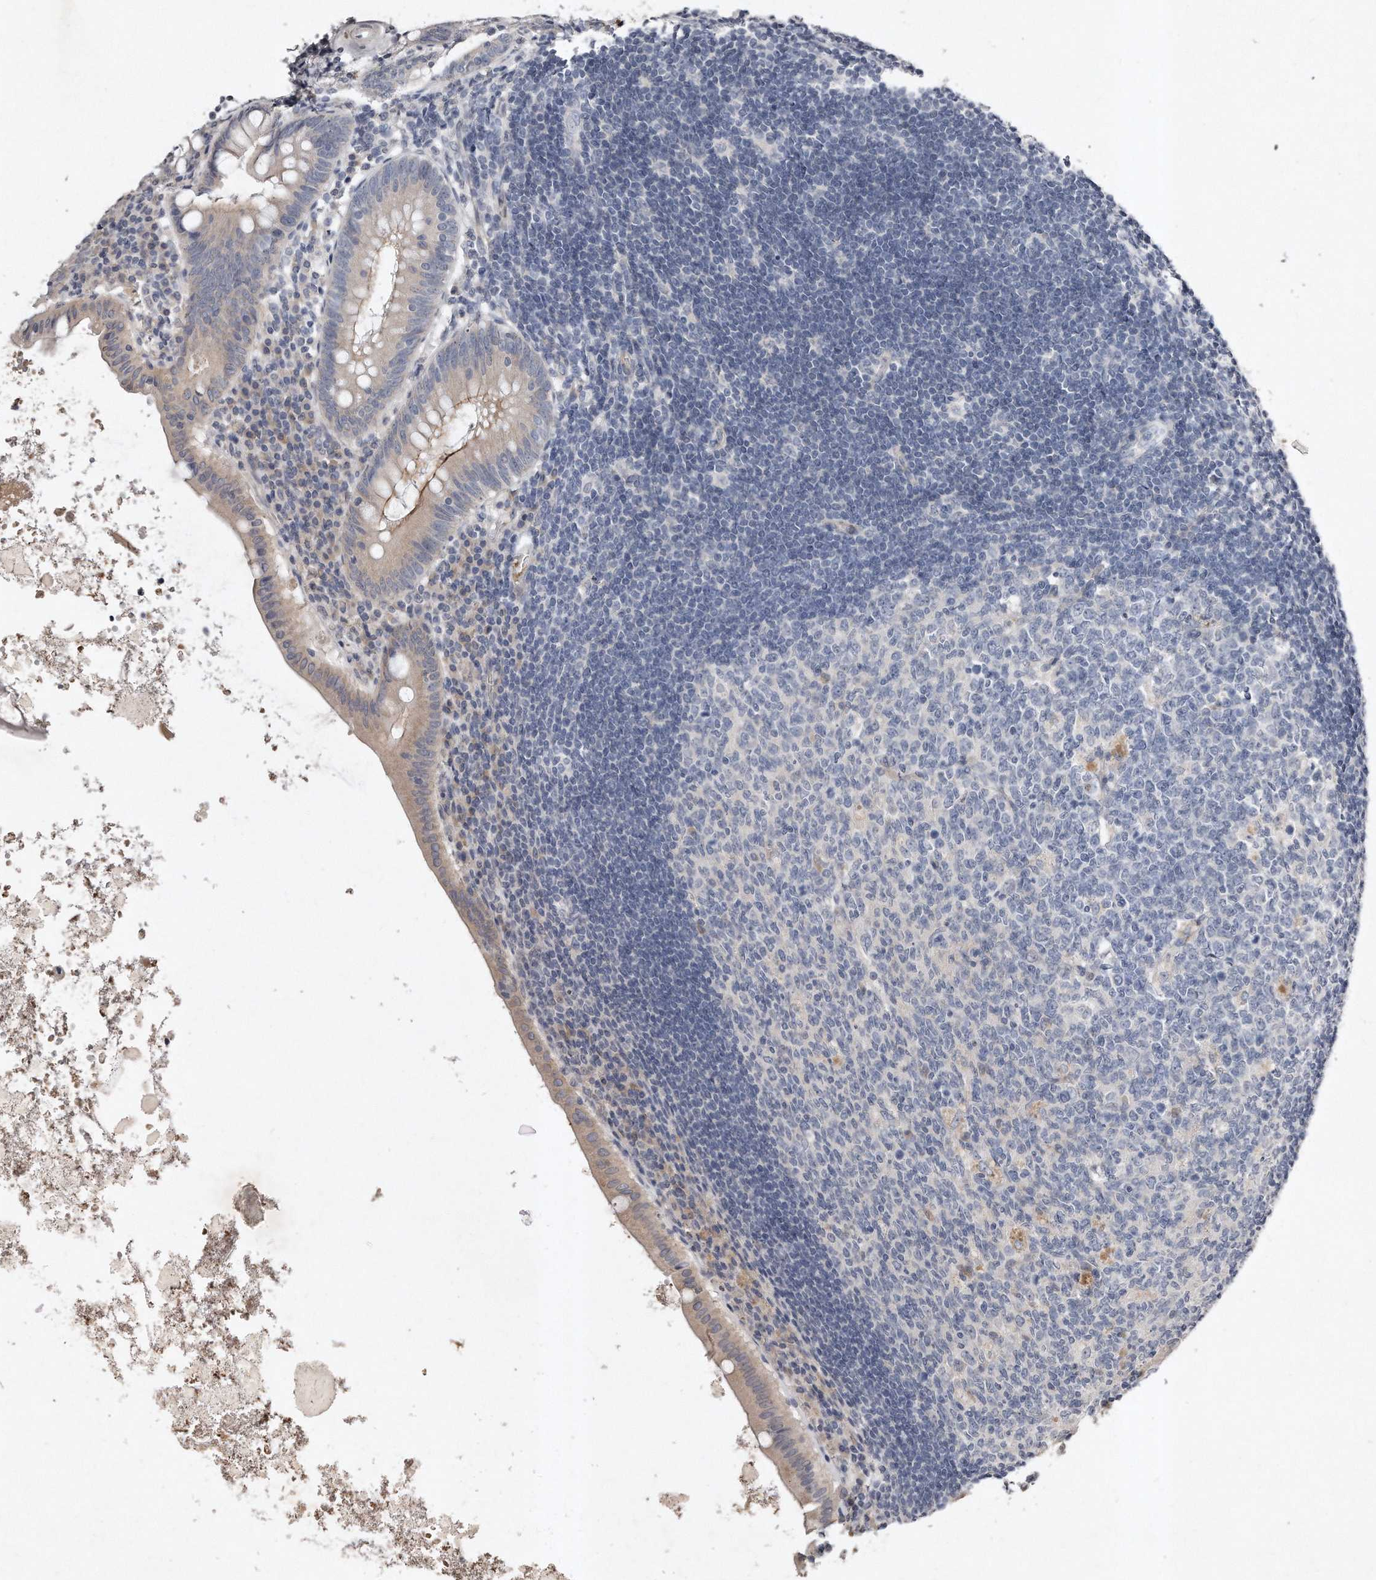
{"staining": {"intensity": "moderate", "quantity": "<25%", "location": "cytoplasmic/membranous"}, "tissue": "appendix", "cell_type": "Glandular cells", "image_type": "normal", "snomed": [{"axis": "morphology", "description": "Normal tissue, NOS"}, {"axis": "topography", "description": "Appendix"}], "caption": "Protein staining of normal appendix shows moderate cytoplasmic/membranous positivity in about <25% of glandular cells.", "gene": "TECR", "patient": {"sex": "female", "age": 54}}